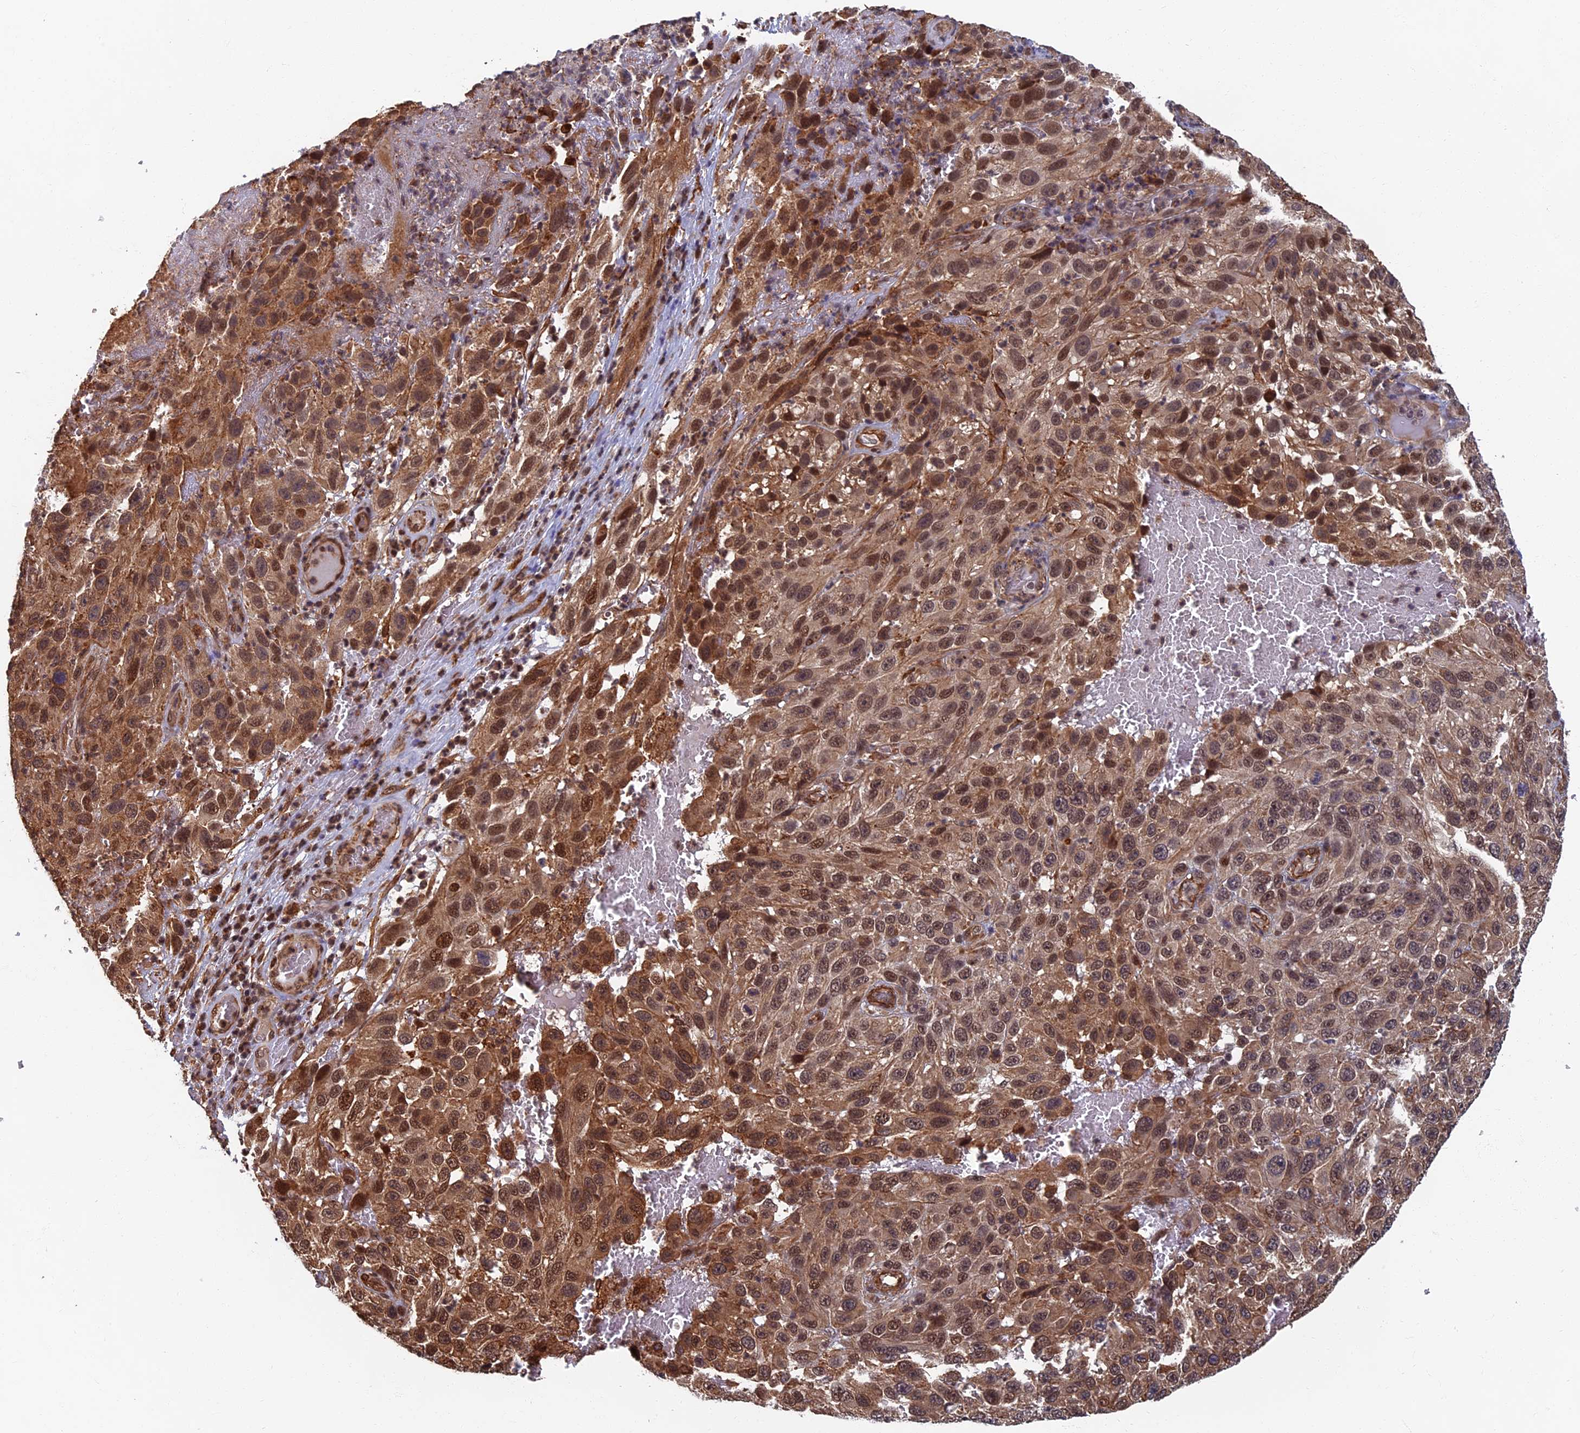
{"staining": {"intensity": "moderate", "quantity": ">75%", "location": "cytoplasmic/membranous,nuclear"}, "tissue": "melanoma", "cell_type": "Tumor cells", "image_type": "cancer", "snomed": [{"axis": "morphology", "description": "Malignant melanoma, NOS"}, {"axis": "topography", "description": "Skin"}], "caption": "Protein expression analysis of malignant melanoma exhibits moderate cytoplasmic/membranous and nuclear staining in approximately >75% of tumor cells.", "gene": "CTDP1", "patient": {"sex": "female", "age": 96}}